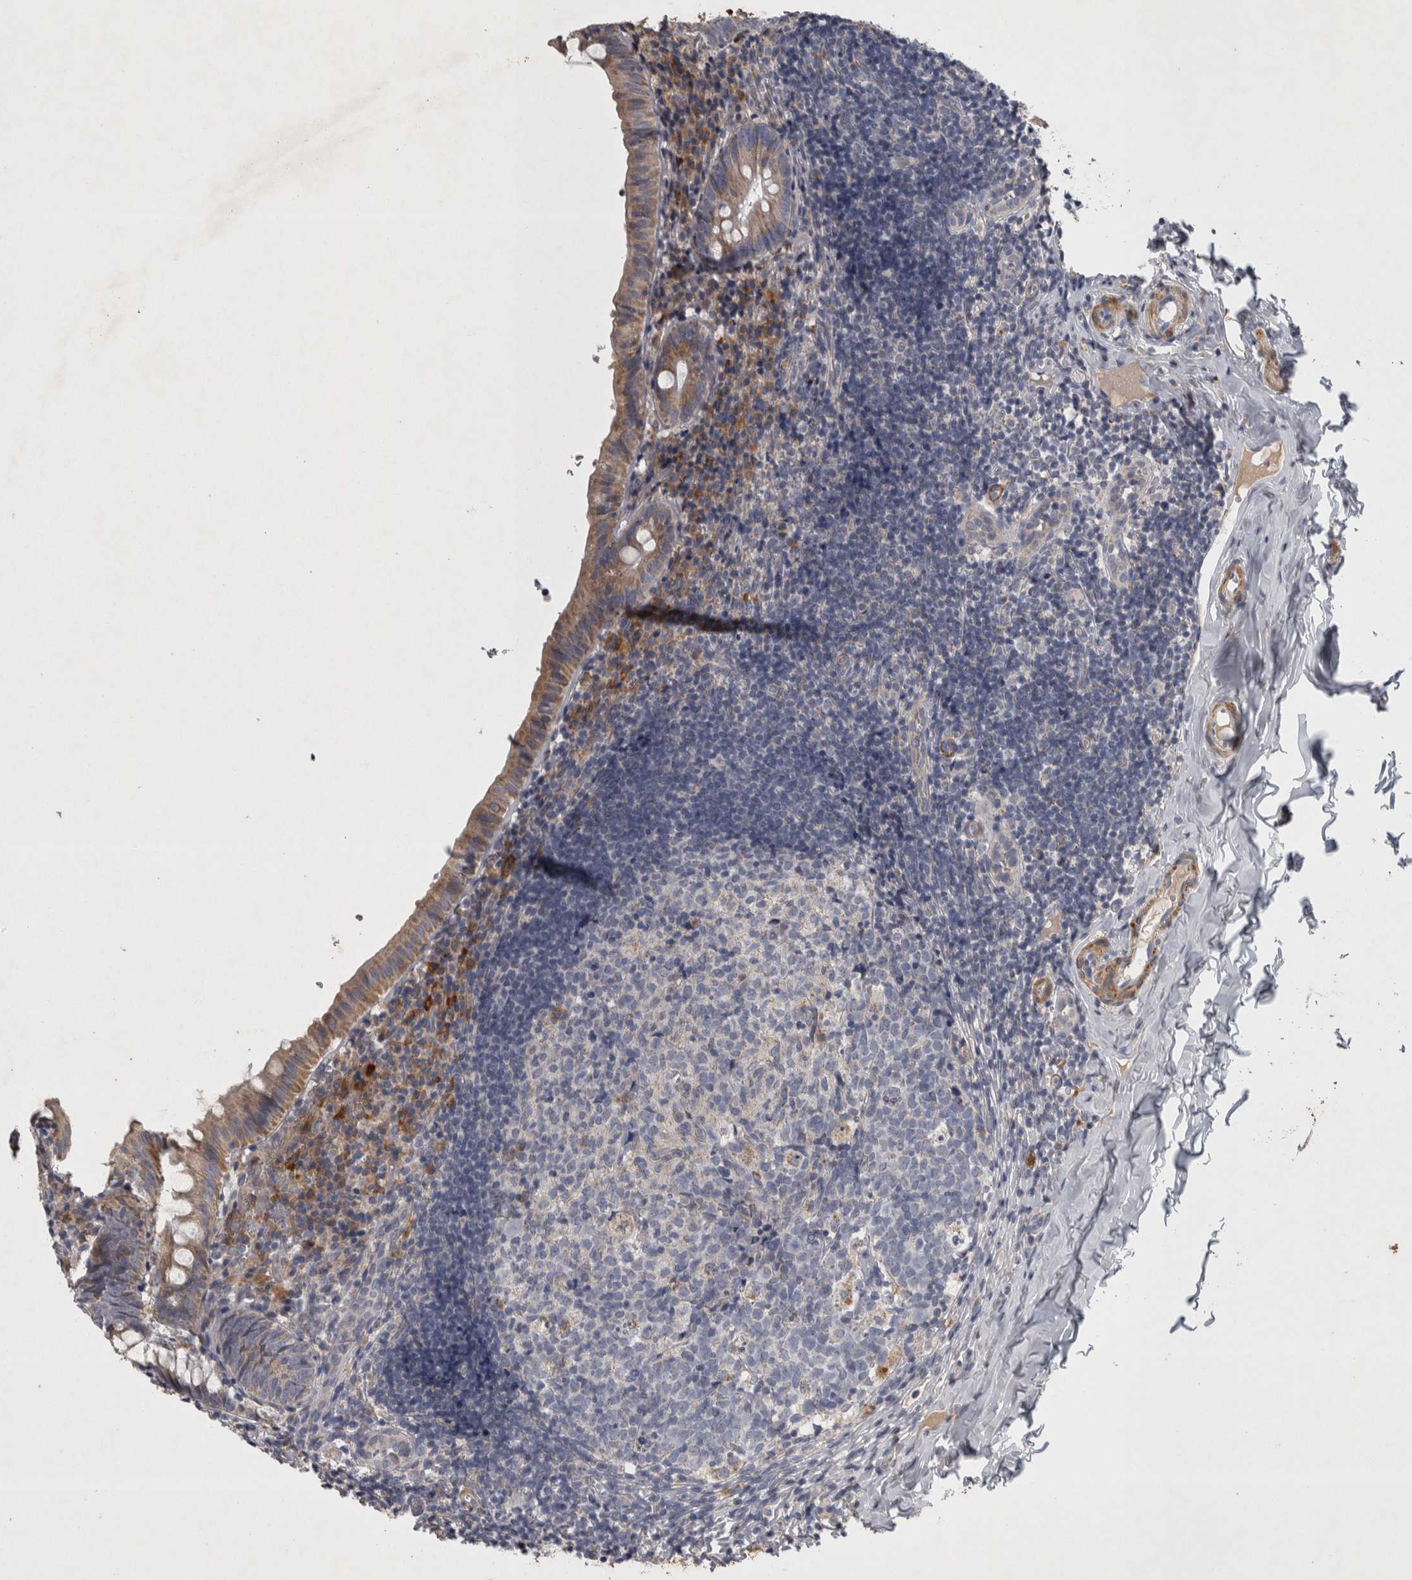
{"staining": {"intensity": "moderate", "quantity": ">75%", "location": "cytoplasmic/membranous"}, "tissue": "appendix", "cell_type": "Glandular cells", "image_type": "normal", "snomed": [{"axis": "morphology", "description": "Normal tissue, NOS"}, {"axis": "topography", "description": "Appendix"}], "caption": "Unremarkable appendix shows moderate cytoplasmic/membranous expression in approximately >75% of glandular cells, visualized by immunohistochemistry.", "gene": "DBT", "patient": {"sex": "male", "age": 8}}